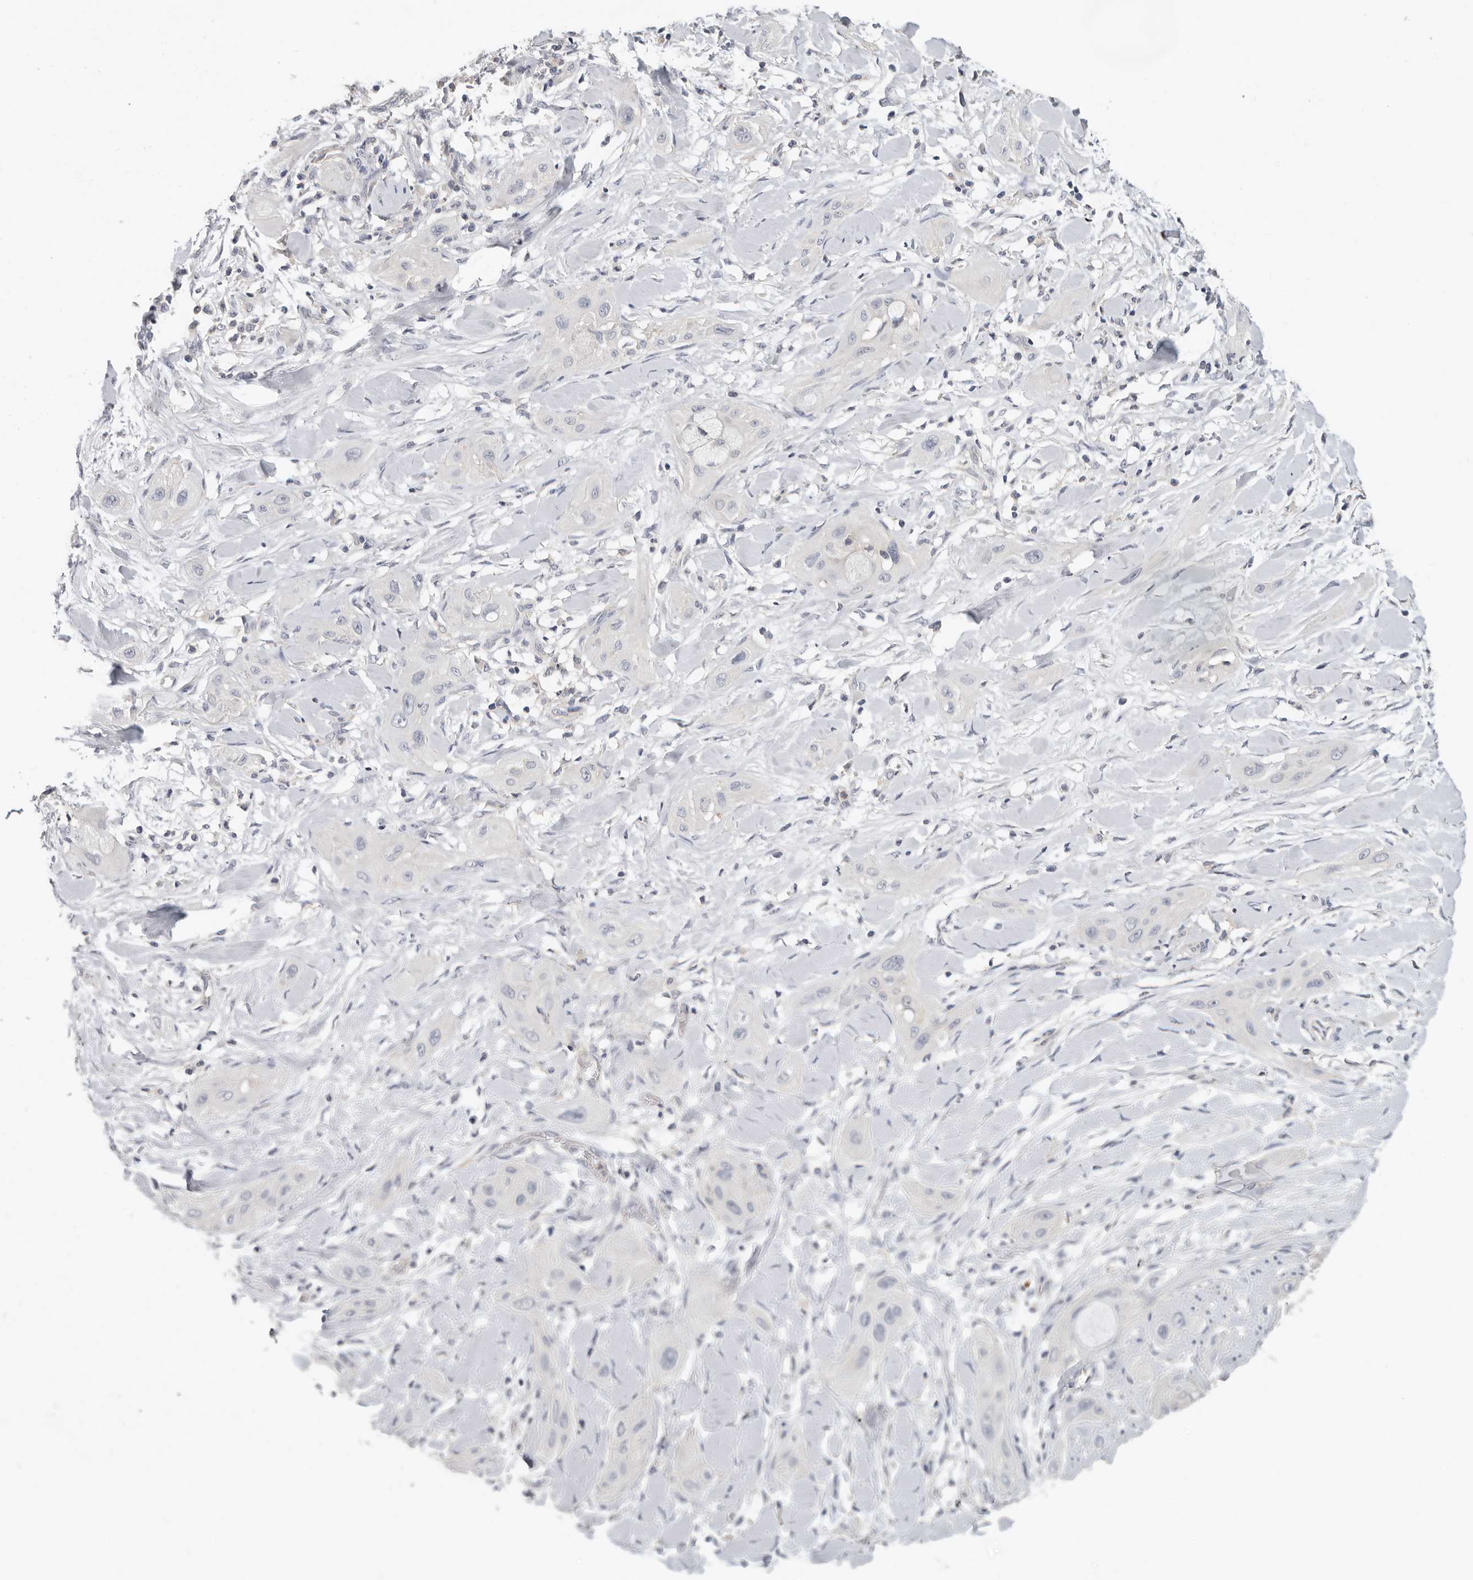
{"staining": {"intensity": "negative", "quantity": "none", "location": "none"}, "tissue": "lung cancer", "cell_type": "Tumor cells", "image_type": "cancer", "snomed": [{"axis": "morphology", "description": "Squamous cell carcinoma, NOS"}, {"axis": "topography", "description": "Lung"}], "caption": "This is an immunohistochemistry (IHC) image of human lung cancer. There is no expression in tumor cells.", "gene": "WDTC1", "patient": {"sex": "female", "age": 47}}